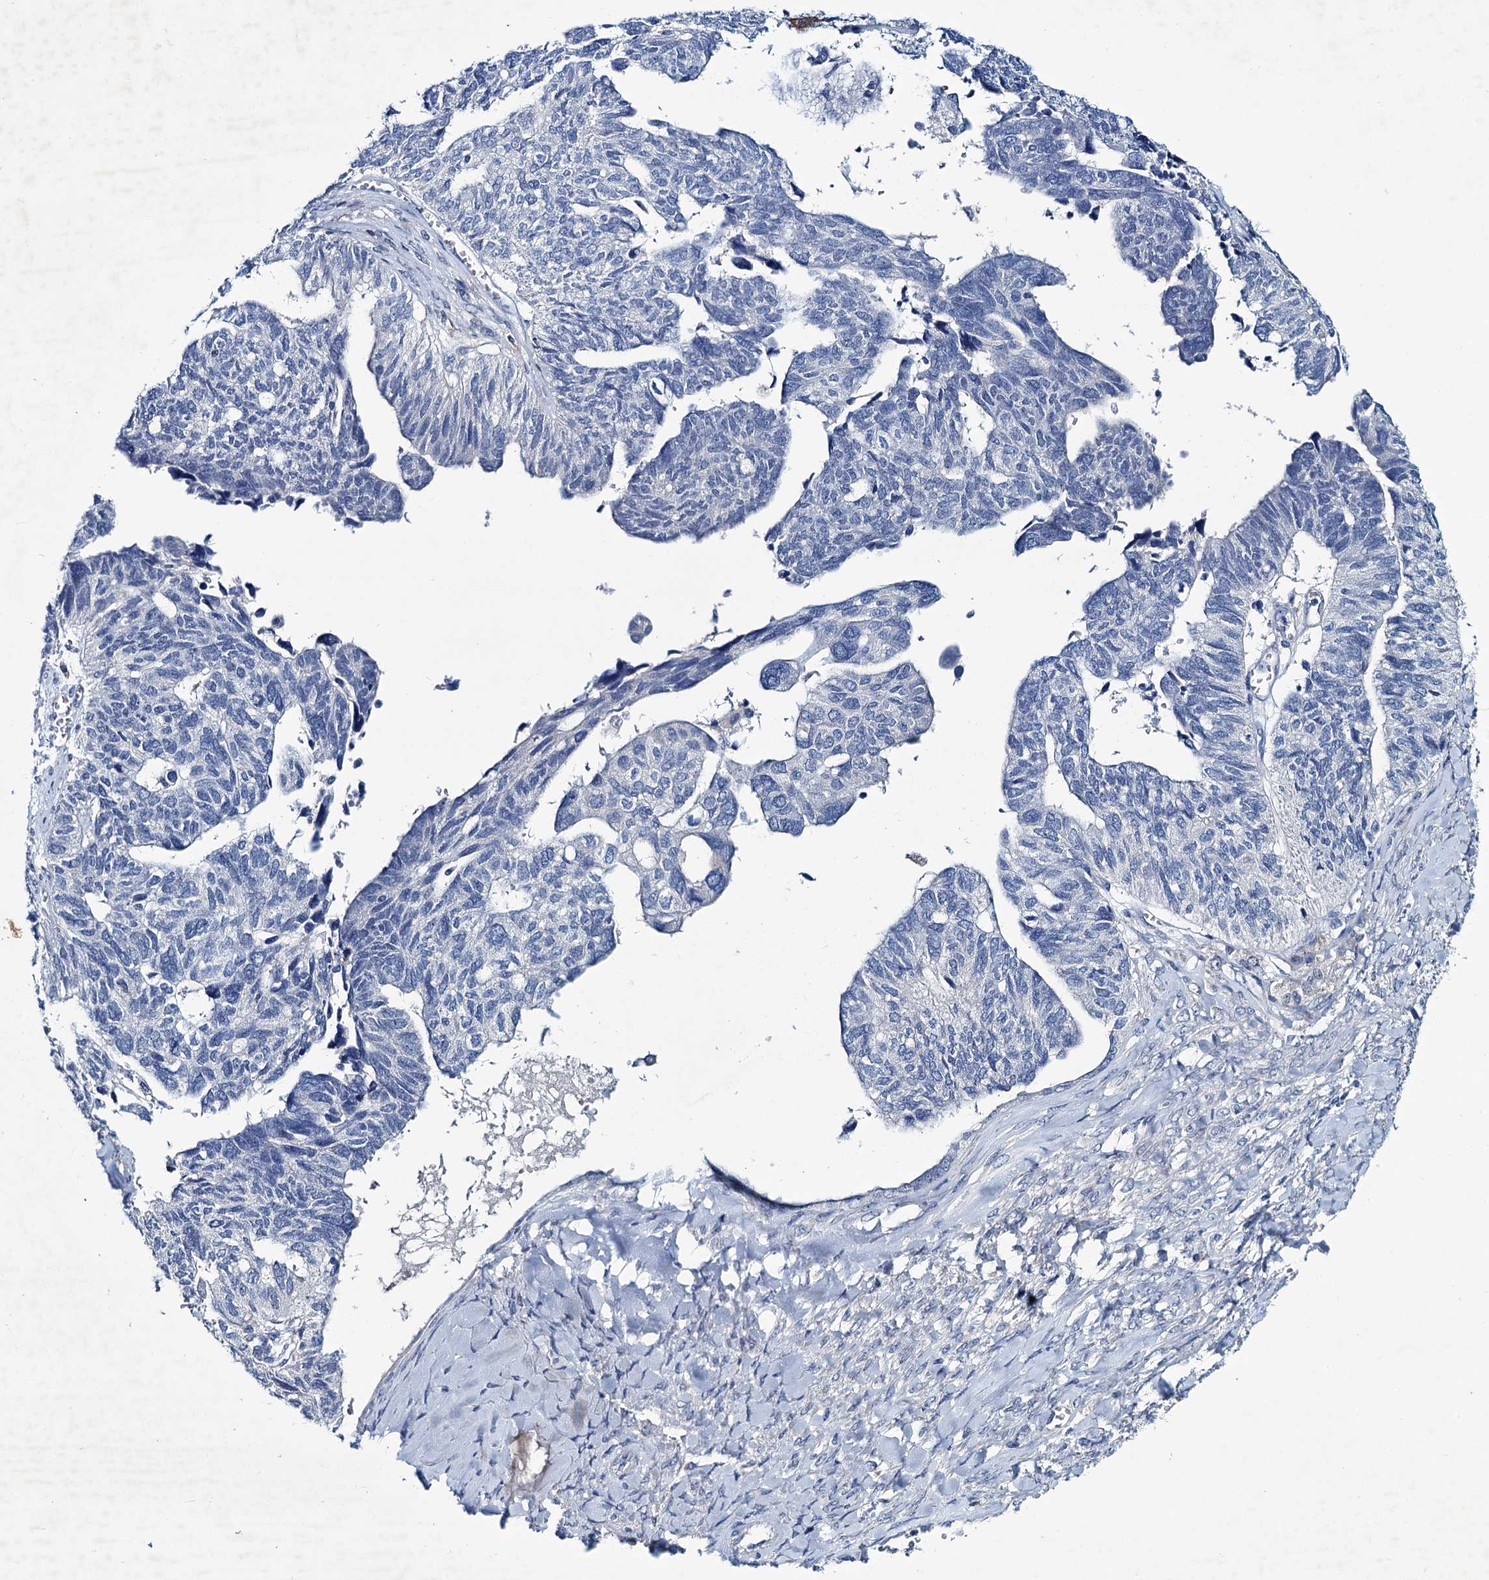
{"staining": {"intensity": "negative", "quantity": "none", "location": "none"}, "tissue": "ovarian cancer", "cell_type": "Tumor cells", "image_type": "cancer", "snomed": [{"axis": "morphology", "description": "Cystadenocarcinoma, serous, NOS"}, {"axis": "topography", "description": "Ovary"}], "caption": "The histopathology image displays no significant staining in tumor cells of ovarian cancer.", "gene": "RTKN2", "patient": {"sex": "female", "age": 79}}